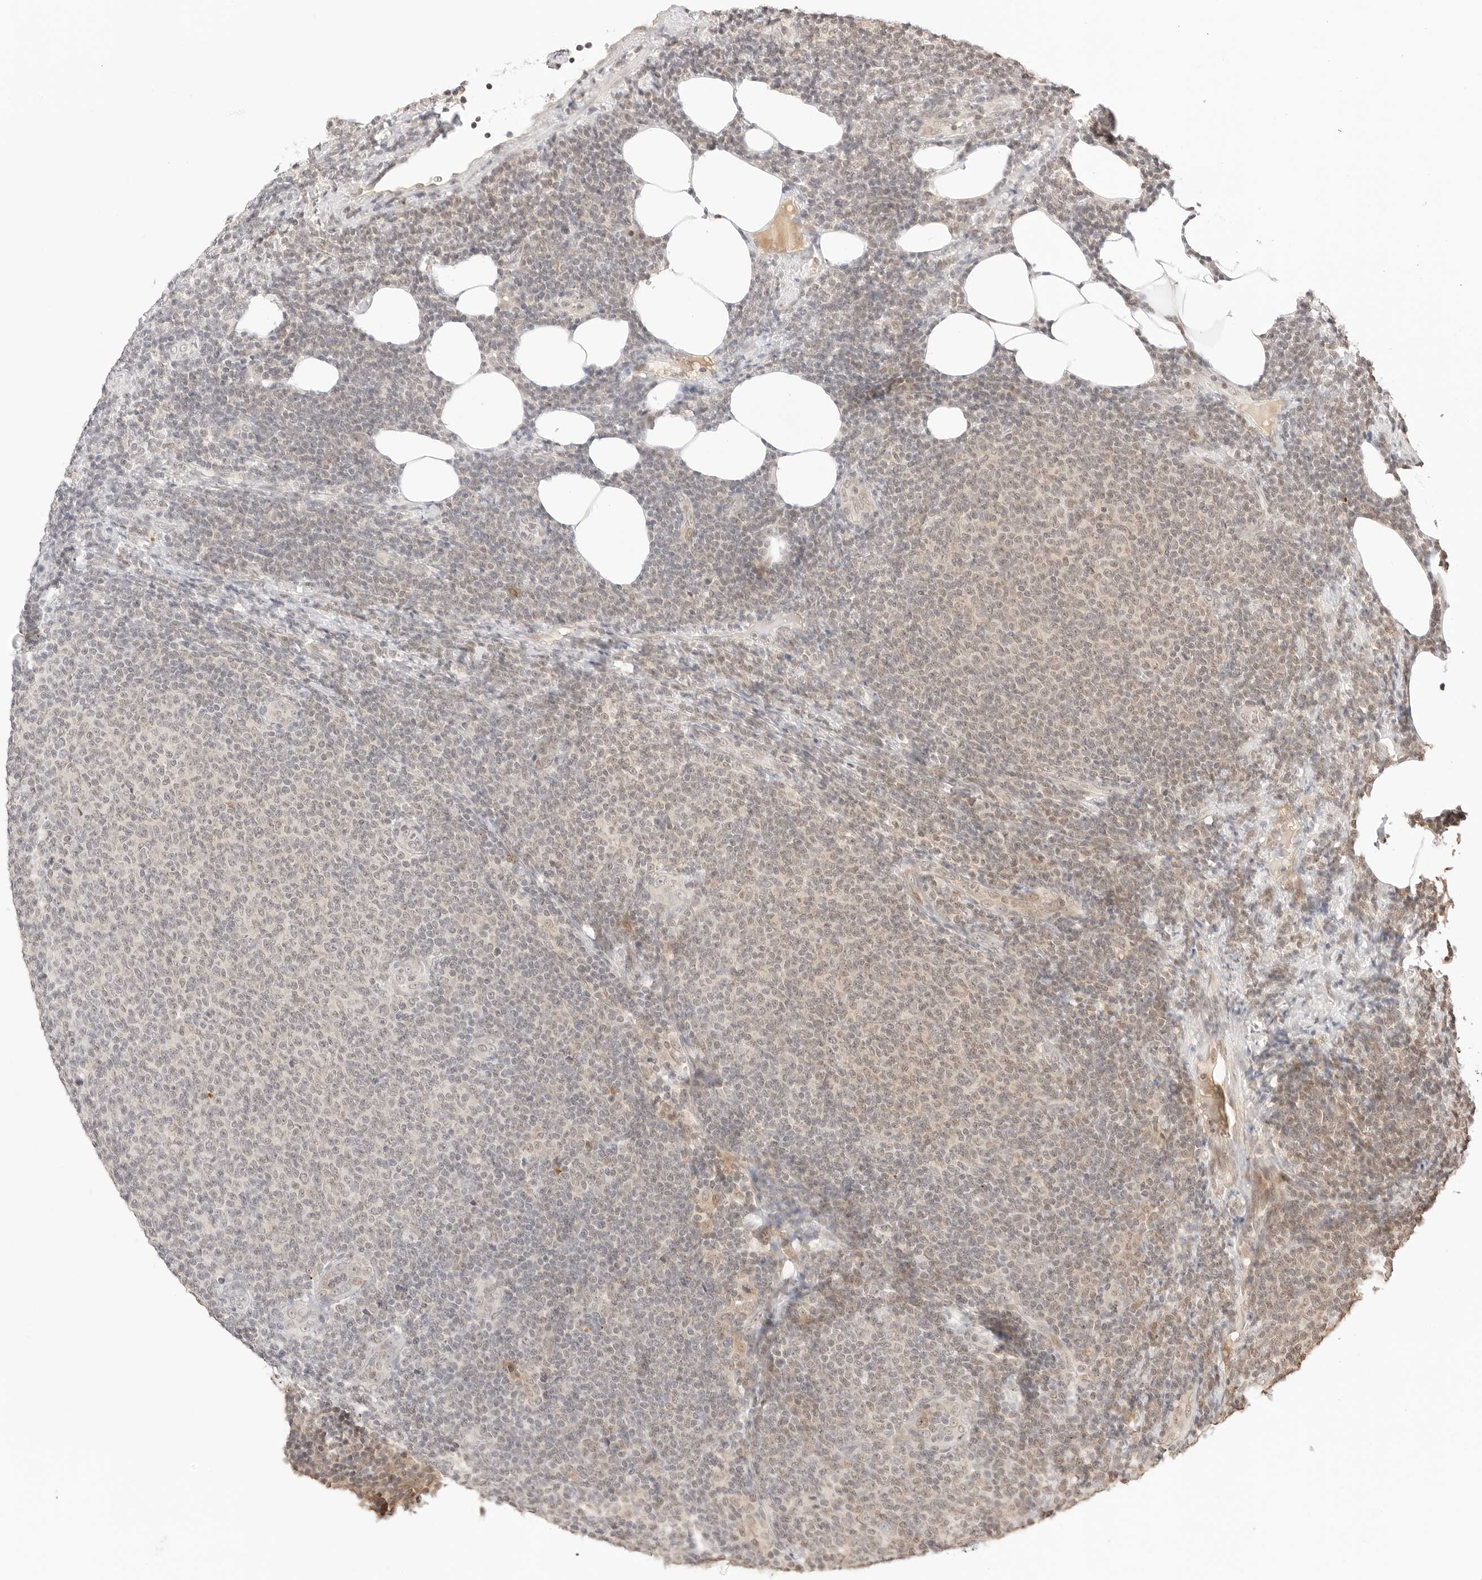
{"staining": {"intensity": "weak", "quantity": ">75%", "location": "nuclear"}, "tissue": "lymphoma", "cell_type": "Tumor cells", "image_type": "cancer", "snomed": [{"axis": "morphology", "description": "Malignant lymphoma, non-Hodgkin's type, Low grade"}, {"axis": "topography", "description": "Lymph node"}], "caption": "The image exhibits immunohistochemical staining of lymphoma. There is weak nuclear staining is present in about >75% of tumor cells. (DAB = brown stain, brightfield microscopy at high magnification).", "gene": "SEPTIN4", "patient": {"sex": "male", "age": 66}}